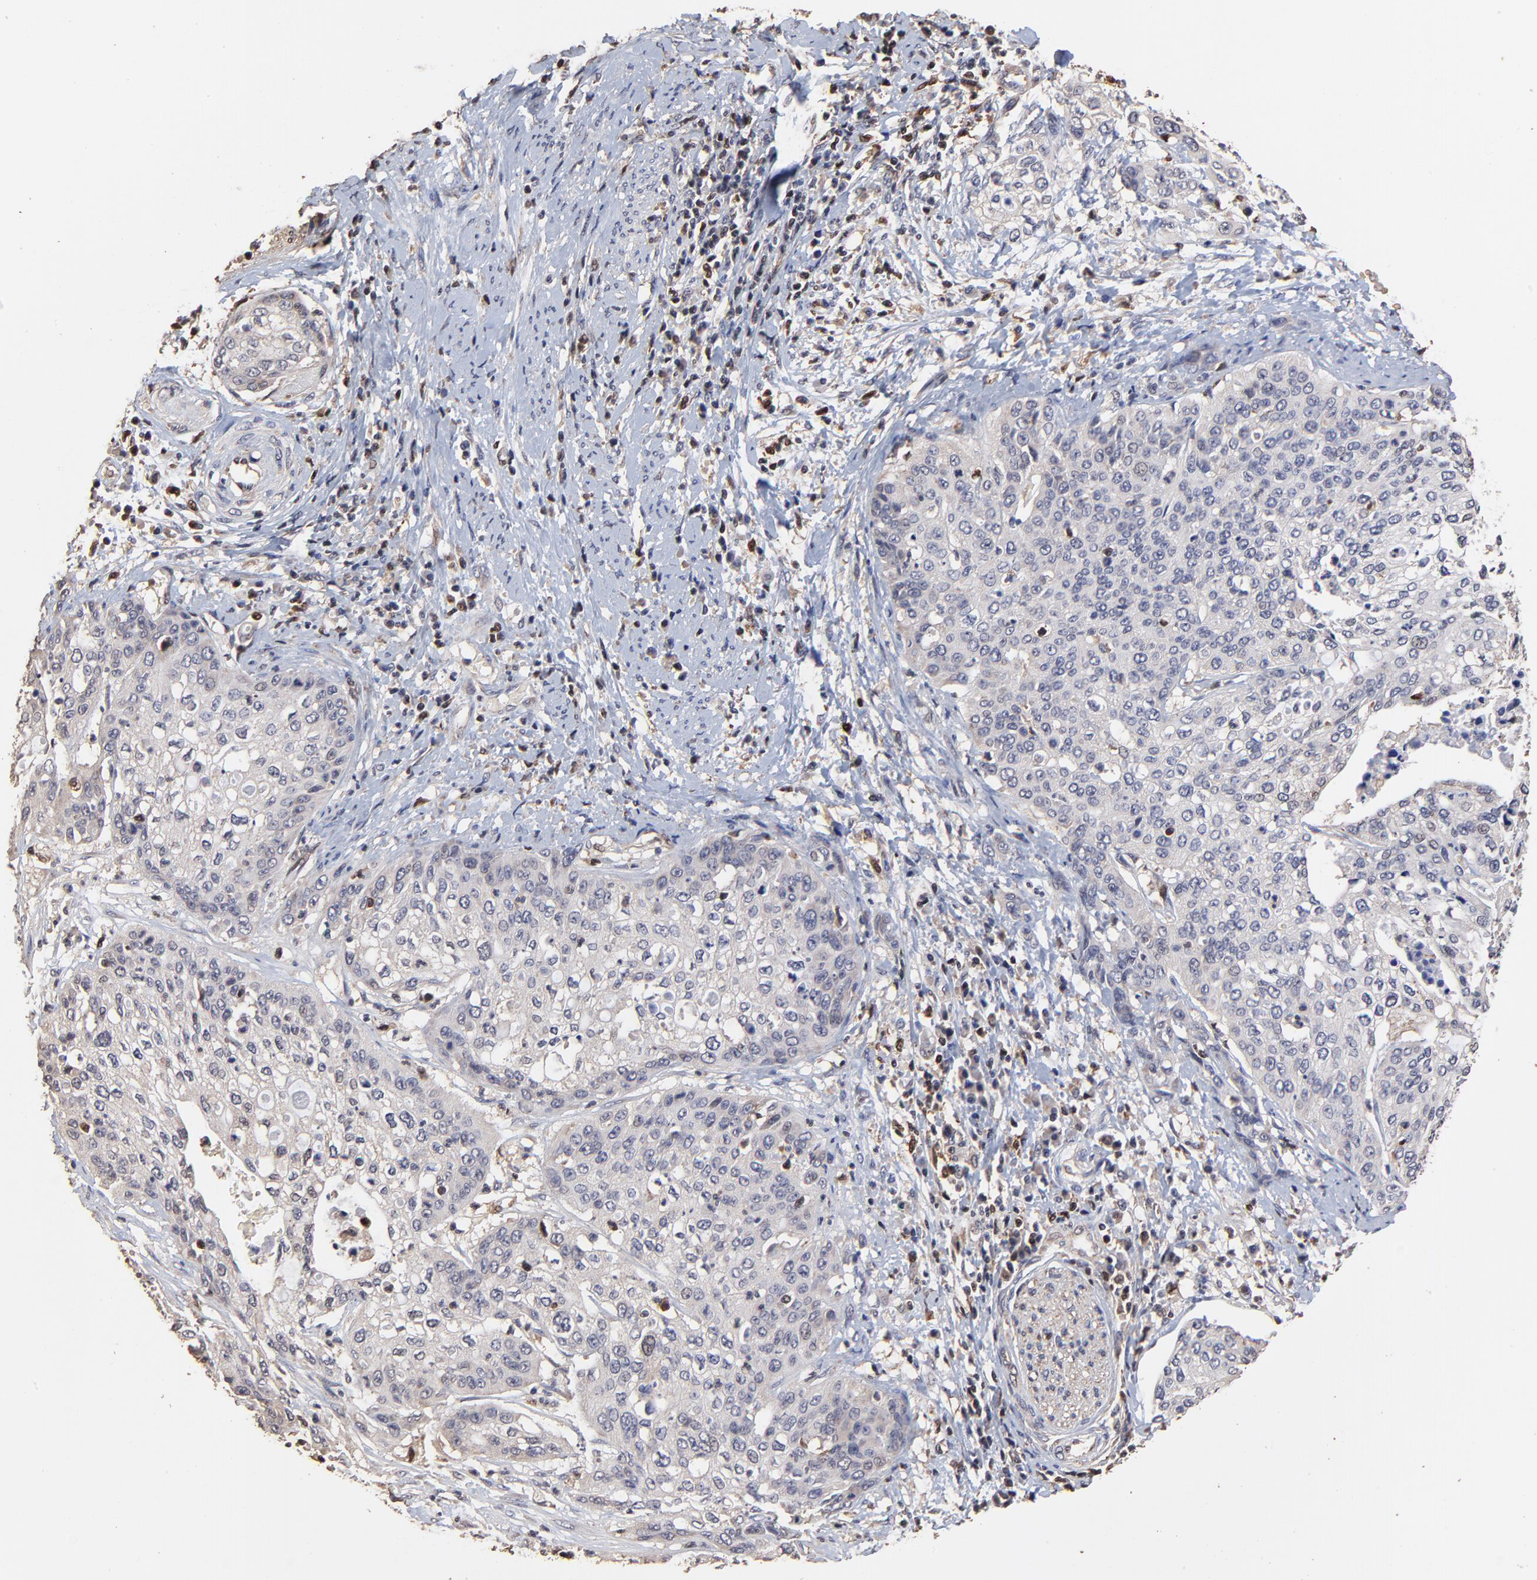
{"staining": {"intensity": "weak", "quantity": ">75%", "location": "cytoplasmic/membranous"}, "tissue": "cervical cancer", "cell_type": "Tumor cells", "image_type": "cancer", "snomed": [{"axis": "morphology", "description": "Squamous cell carcinoma, NOS"}, {"axis": "topography", "description": "Cervix"}], "caption": "Protein expression analysis of cervical cancer reveals weak cytoplasmic/membranous positivity in about >75% of tumor cells.", "gene": "CASP1", "patient": {"sex": "female", "age": 41}}